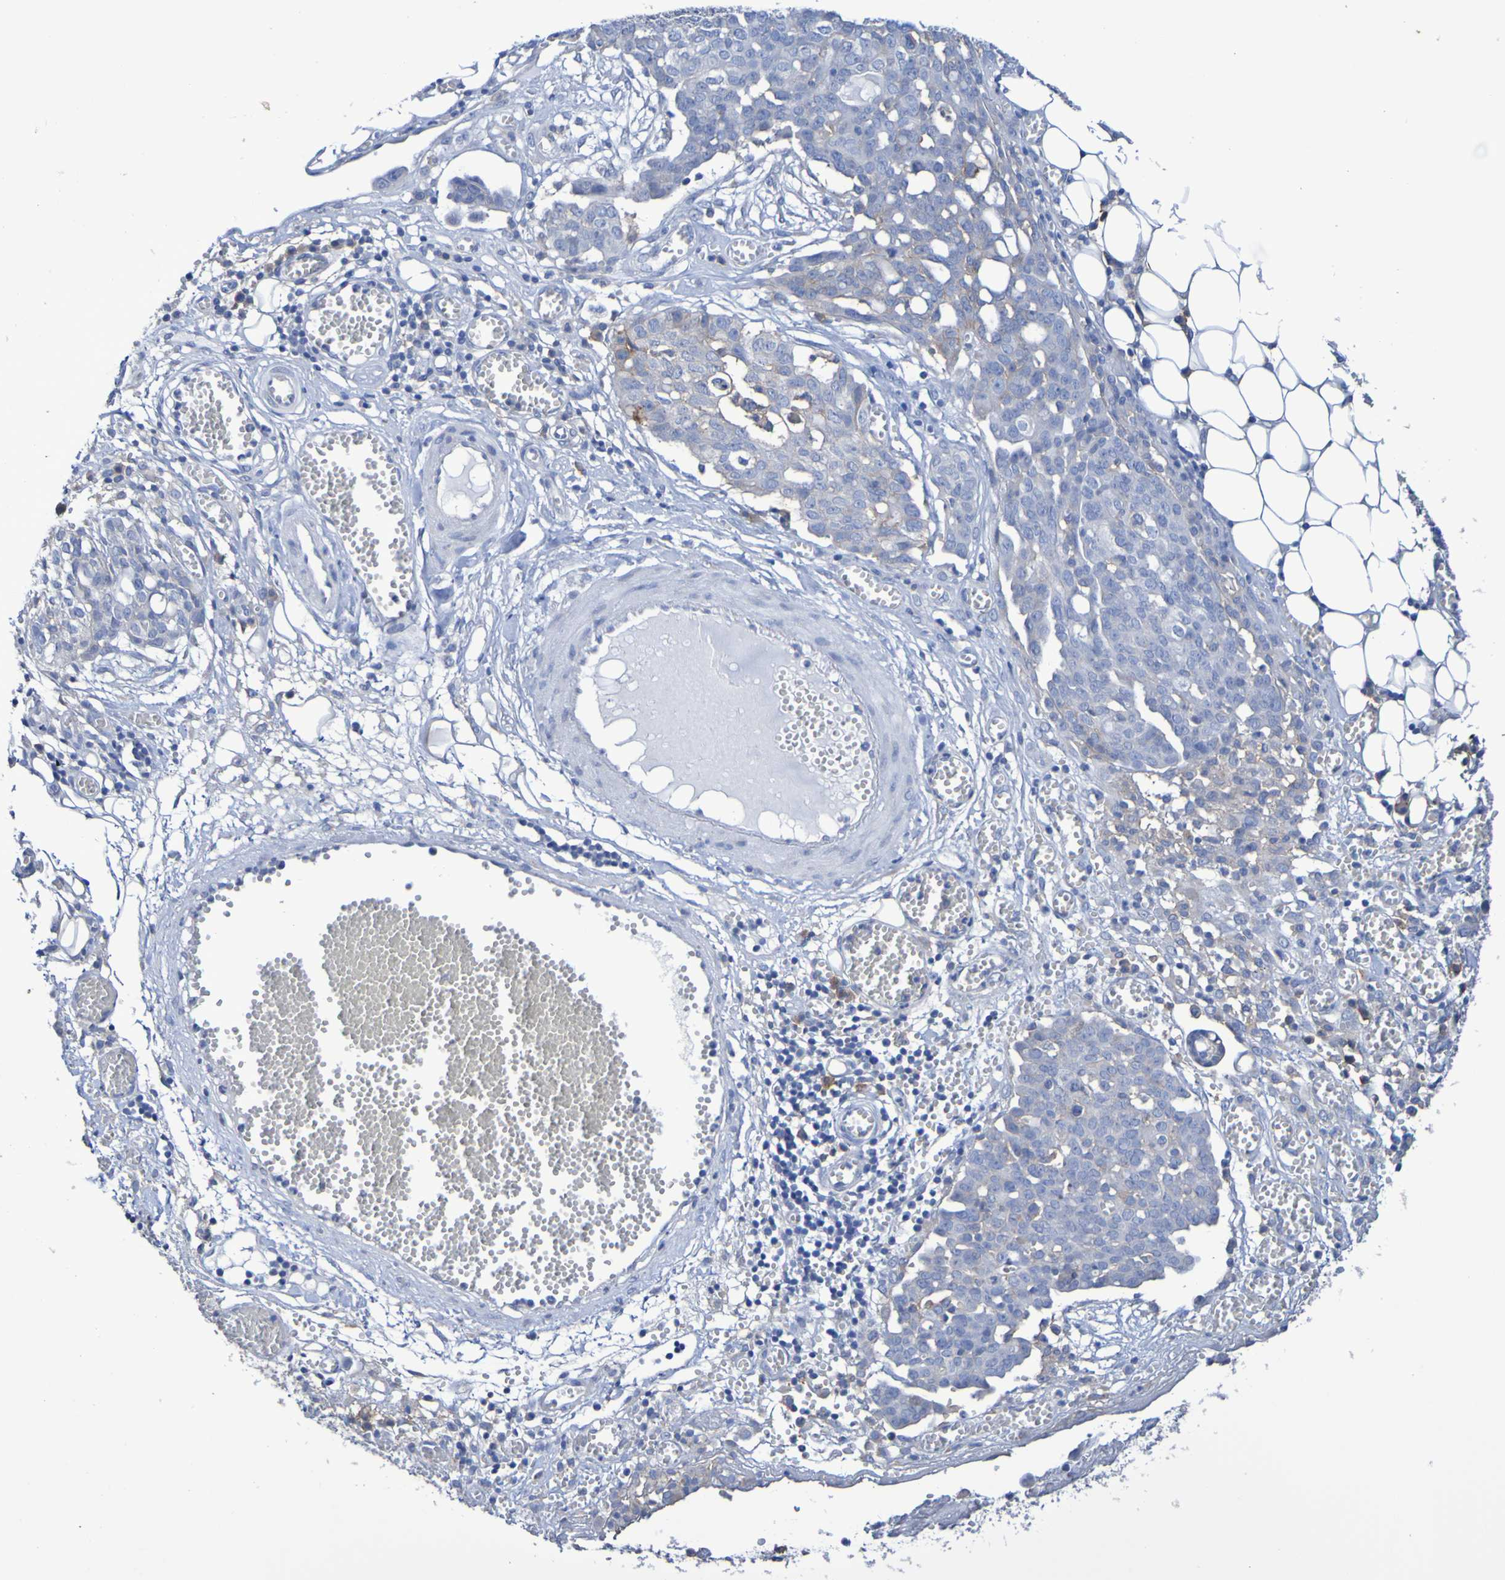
{"staining": {"intensity": "weak", "quantity": "<25%", "location": "cytoplasmic/membranous"}, "tissue": "ovarian cancer", "cell_type": "Tumor cells", "image_type": "cancer", "snomed": [{"axis": "morphology", "description": "Cystadenocarcinoma, serous, NOS"}, {"axis": "topography", "description": "Soft tissue"}, {"axis": "topography", "description": "Ovary"}], "caption": "This is a photomicrograph of immunohistochemistry staining of ovarian serous cystadenocarcinoma, which shows no expression in tumor cells.", "gene": "SLC3A2", "patient": {"sex": "female", "age": 57}}